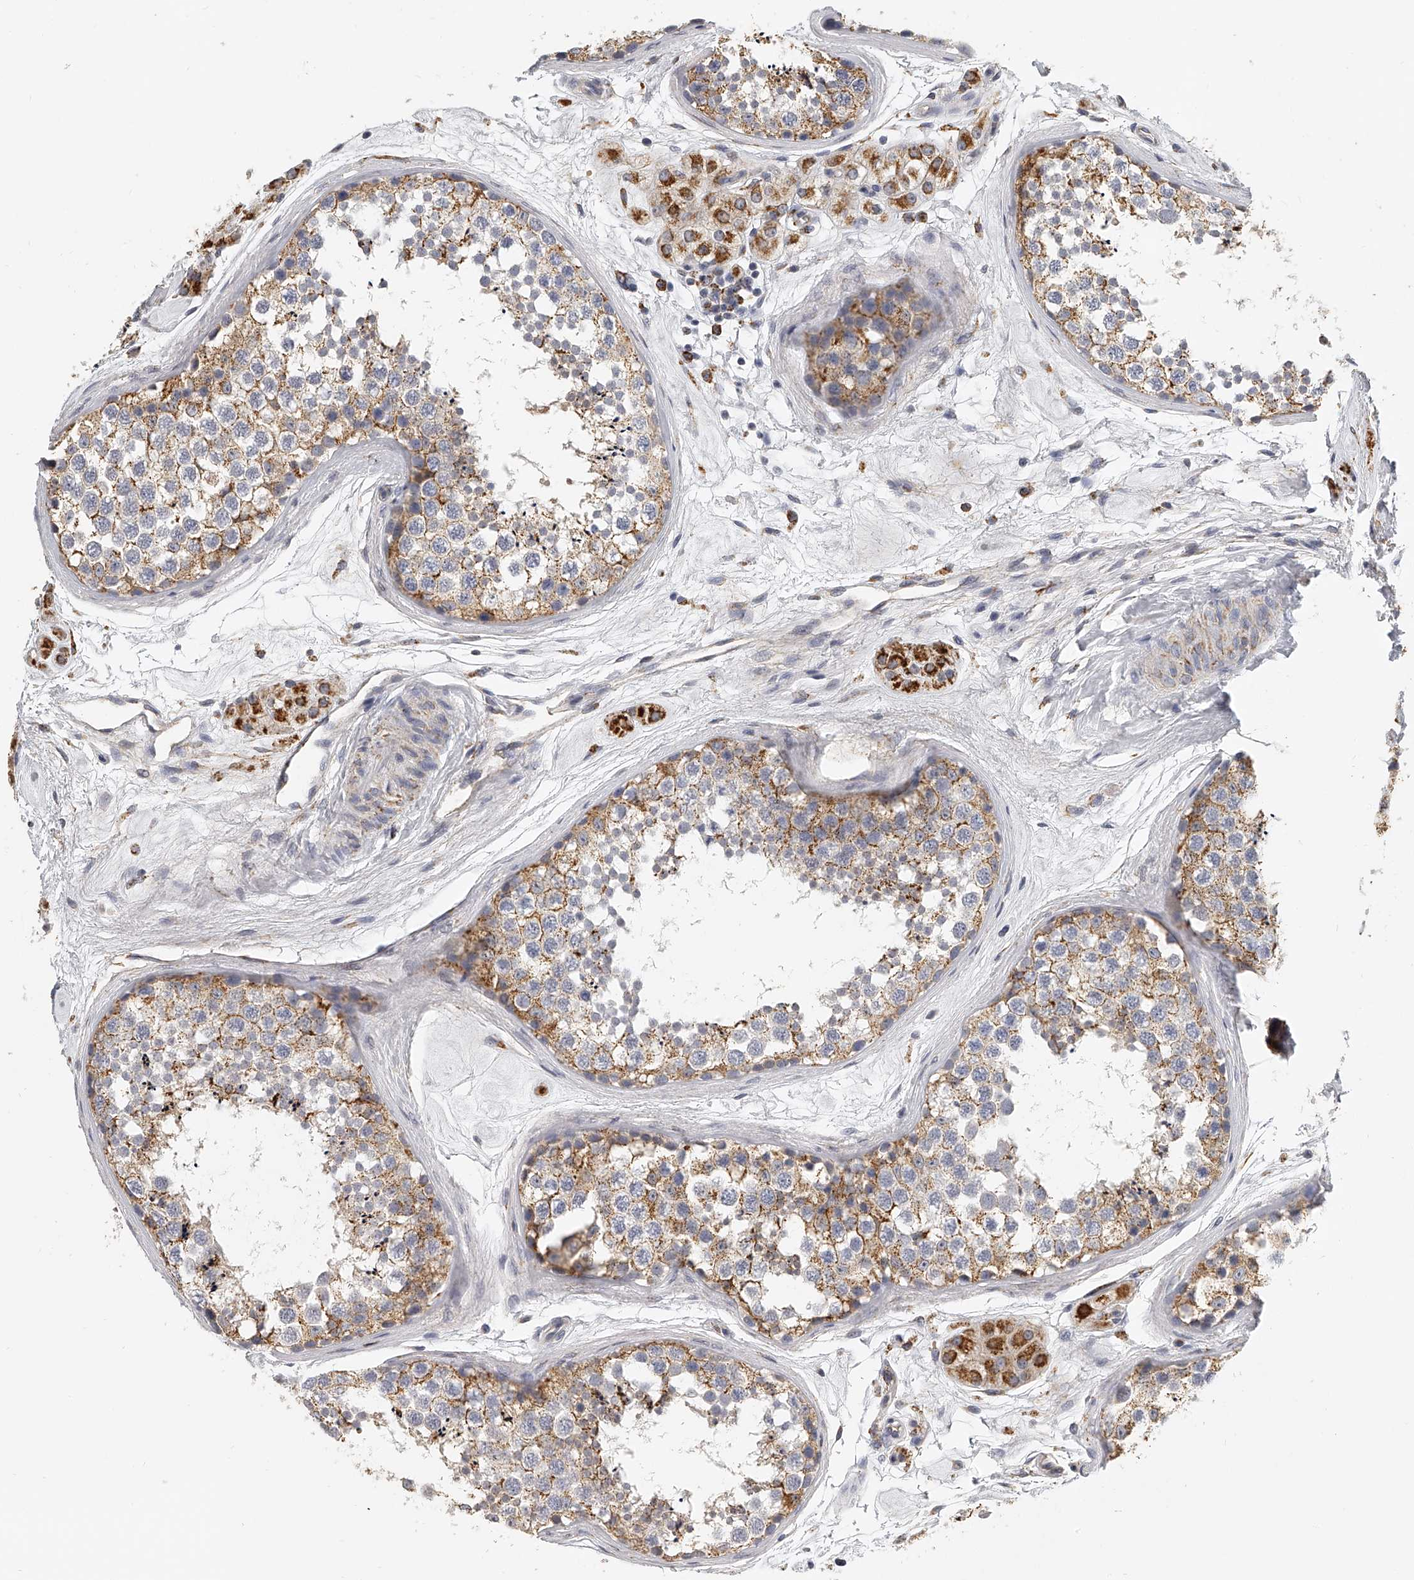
{"staining": {"intensity": "moderate", "quantity": "25%-75%", "location": "cytoplasmic/membranous"}, "tissue": "testis", "cell_type": "Cells in seminiferous ducts", "image_type": "normal", "snomed": [{"axis": "morphology", "description": "Normal tissue, NOS"}, {"axis": "topography", "description": "Testis"}], "caption": "Immunohistochemistry histopathology image of normal human testis stained for a protein (brown), which displays medium levels of moderate cytoplasmic/membranous staining in approximately 25%-75% of cells in seminiferous ducts.", "gene": "KLHL7", "patient": {"sex": "male", "age": 56}}